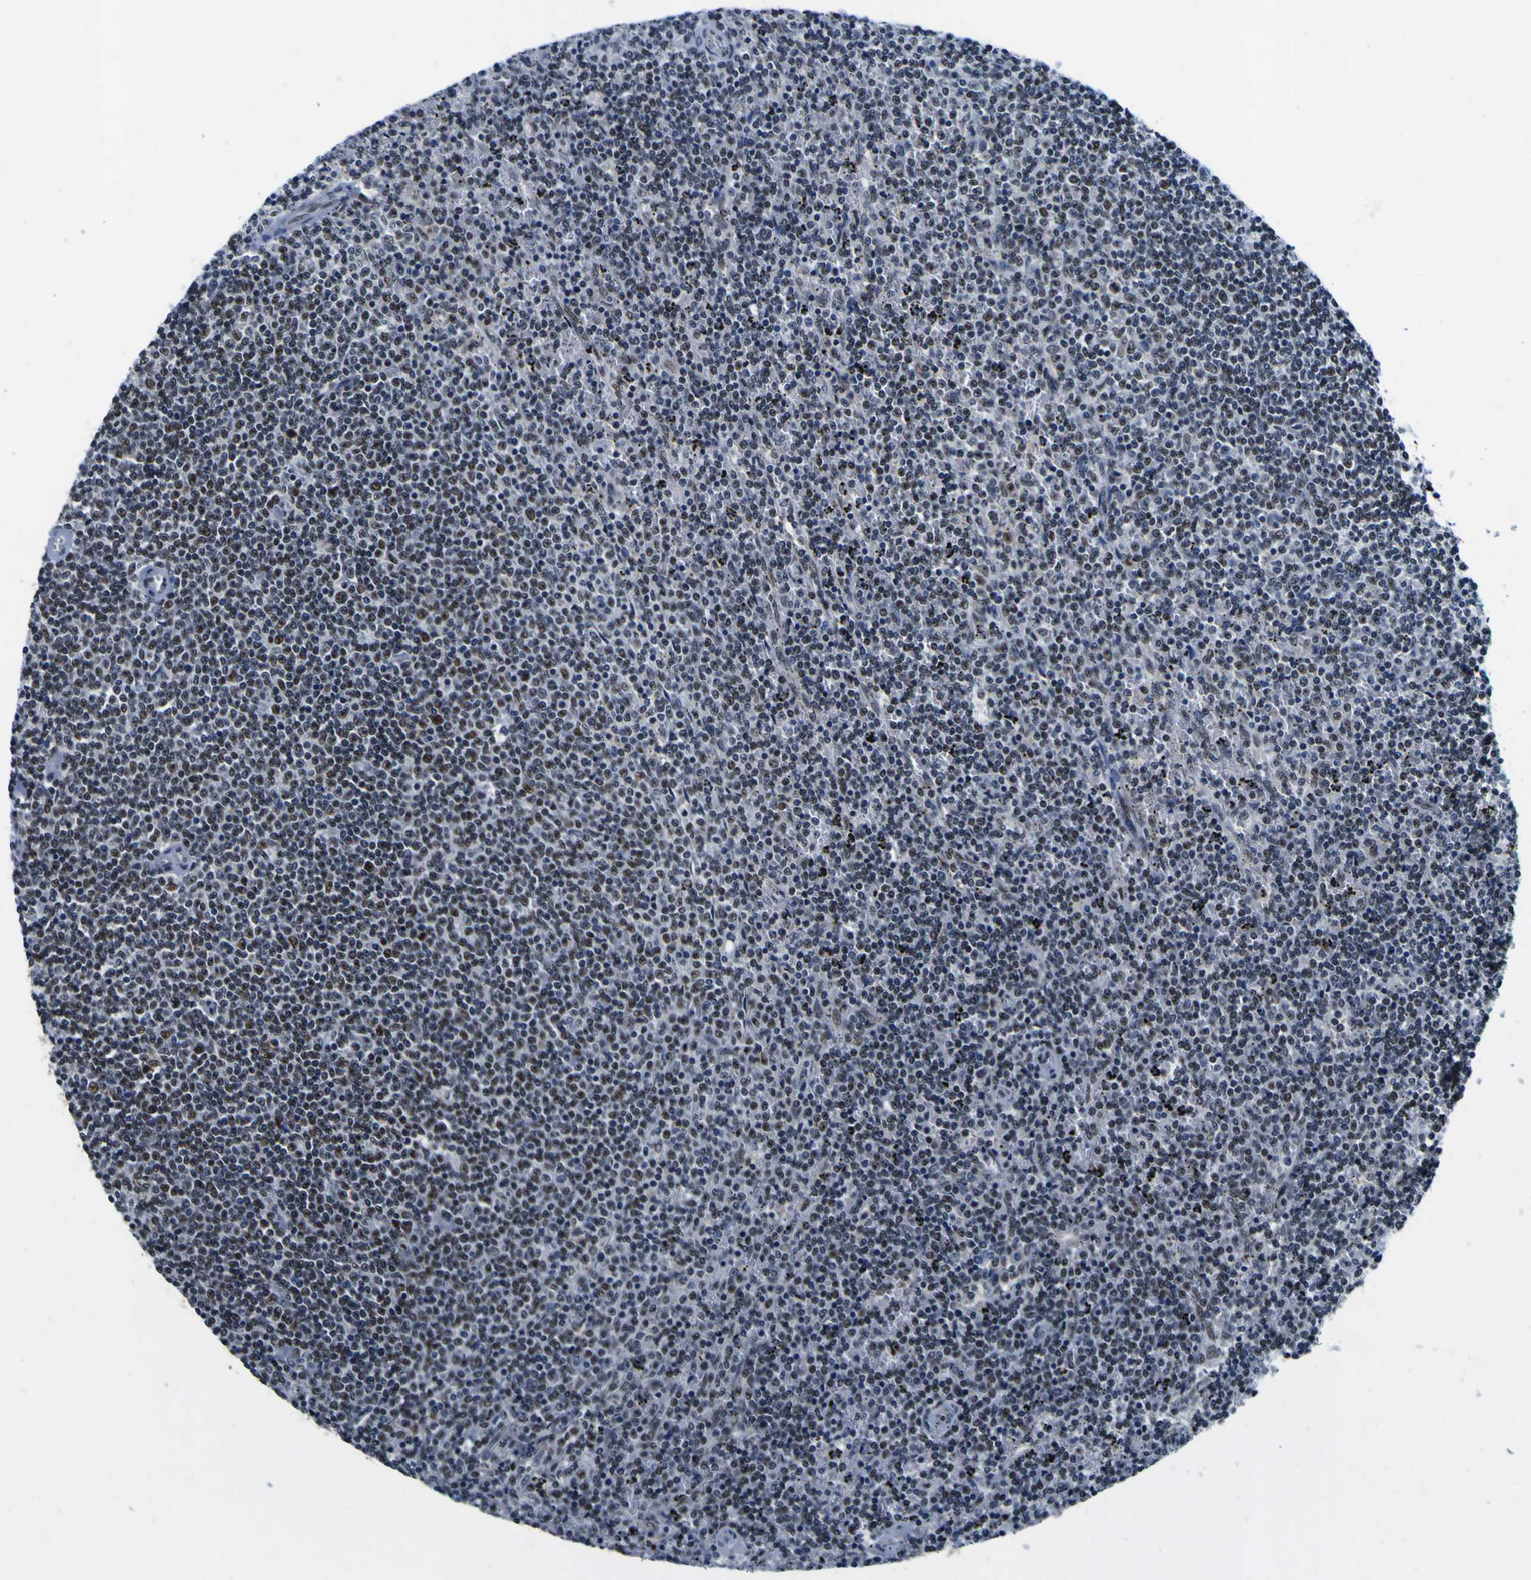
{"staining": {"intensity": "negative", "quantity": "none", "location": "none"}, "tissue": "lymphoma", "cell_type": "Tumor cells", "image_type": "cancer", "snomed": [{"axis": "morphology", "description": "Malignant lymphoma, non-Hodgkin's type, Low grade"}, {"axis": "topography", "description": "Spleen"}], "caption": "DAB (3,3'-diaminobenzidine) immunohistochemical staining of human lymphoma displays no significant staining in tumor cells. (Immunohistochemistry (ihc), brightfield microscopy, high magnification).", "gene": "CUL4B", "patient": {"sex": "female", "age": 50}}